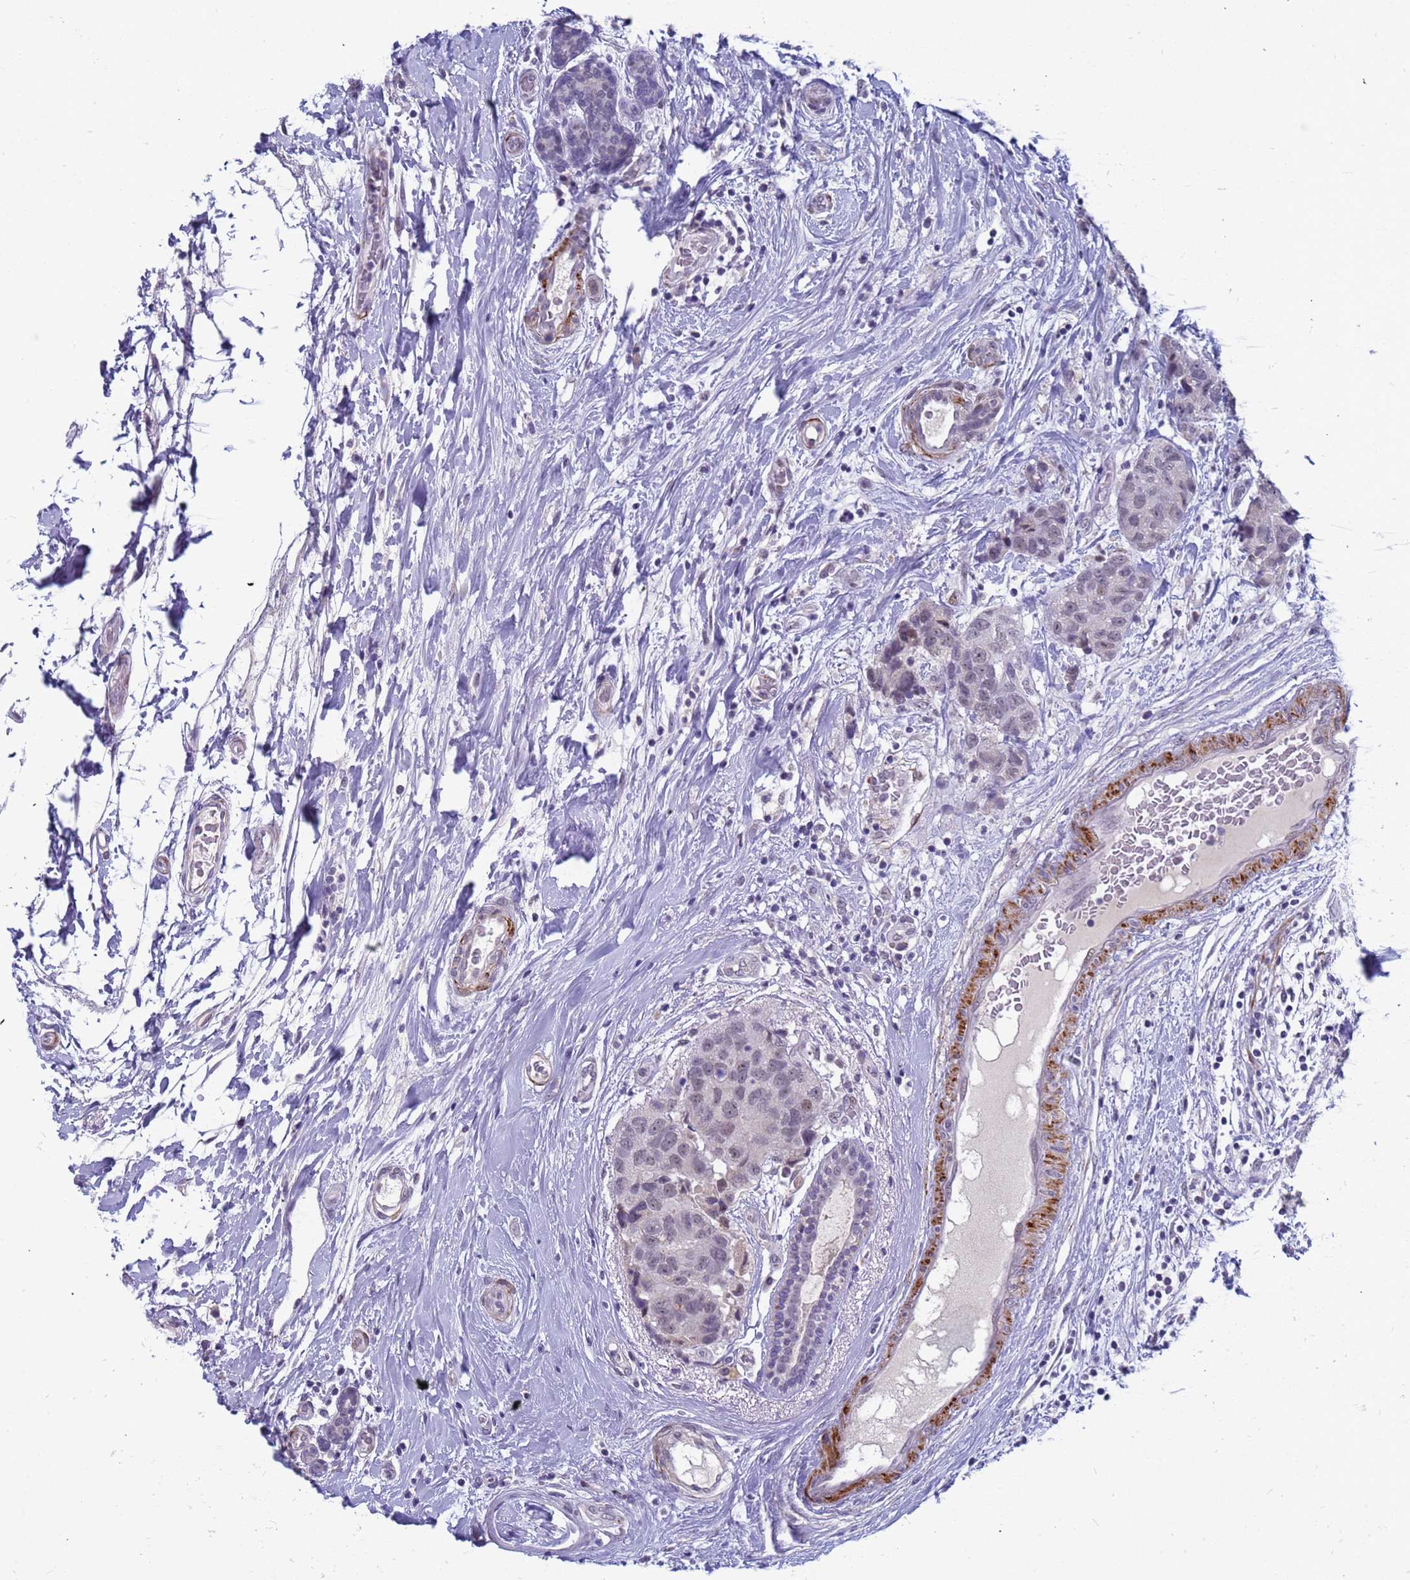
{"staining": {"intensity": "weak", "quantity": "25%-75%", "location": "nuclear"}, "tissue": "breast cancer", "cell_type": "Tumor cells", "image_type": "cancer", "snomed": [{"axis": "morphology", "description": "Duct carcinoma"}, {"axis": "topography", "description": "Breast"}], "caption": "IHC of human breast cancer reveals low levels of weak nuclear positivity in about 25%-75% of tumor cells.", "gene": "CXorf65", "patient": {"sex": "female", "age": 62}}